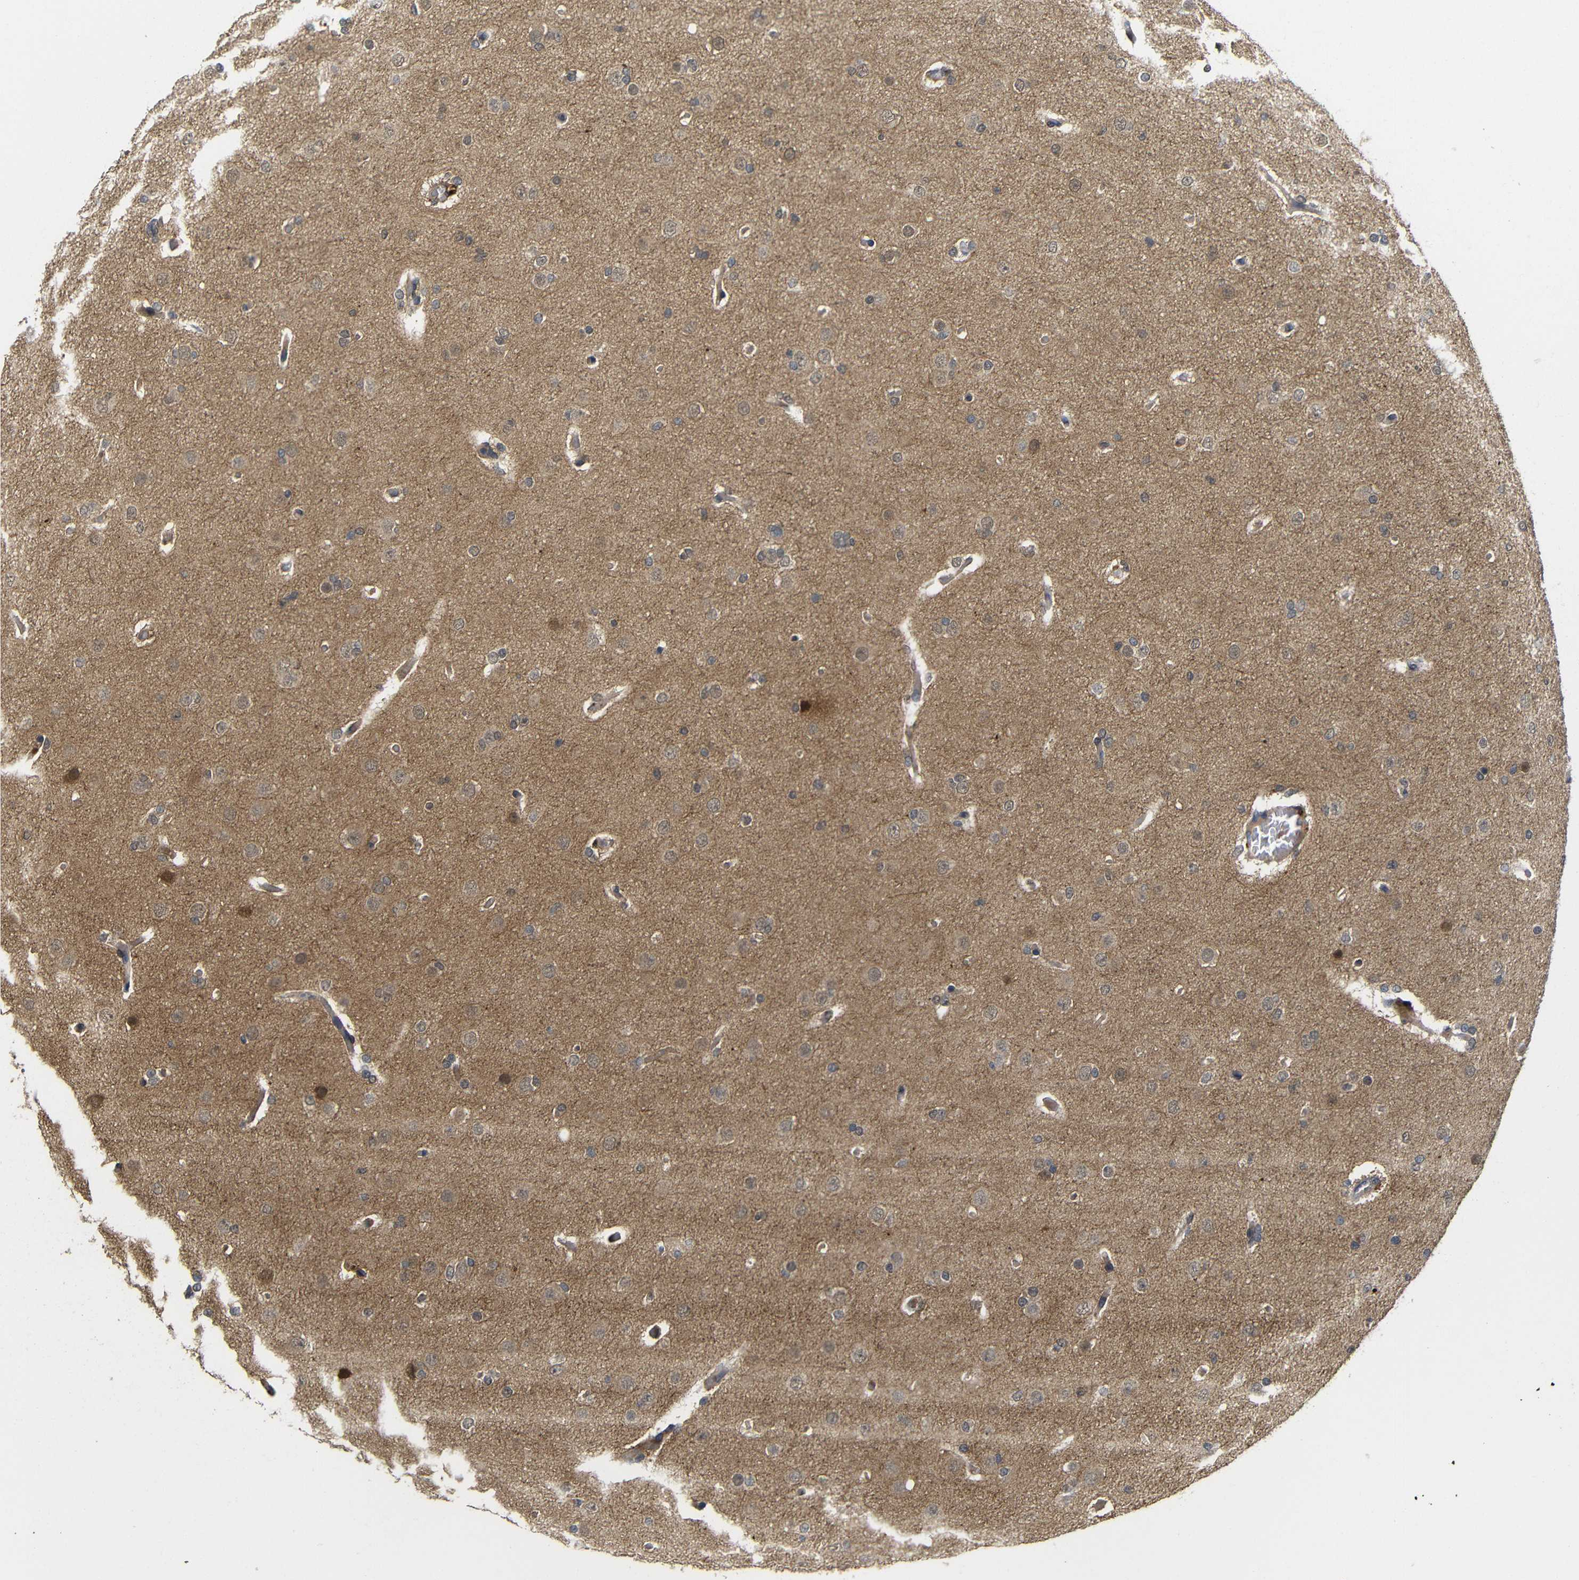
{"staining": {"intensity": "negative", "quantity": "none", "location": "none"}, "tissue": "glioma", "cell_type": "Tumor cells", "image_type": "cancer", "snomed": [{"axis": "morphology", "description": "Glioma, malignant, High grade"}, {"axis": "topography", "description": "Cerebral cortex"}], "caption": "Glioma stained for a protein using IHC exhibits no positivity tumor cells.", "gene": "ATG12", "patient": {"sex": "female", "age": 36}}